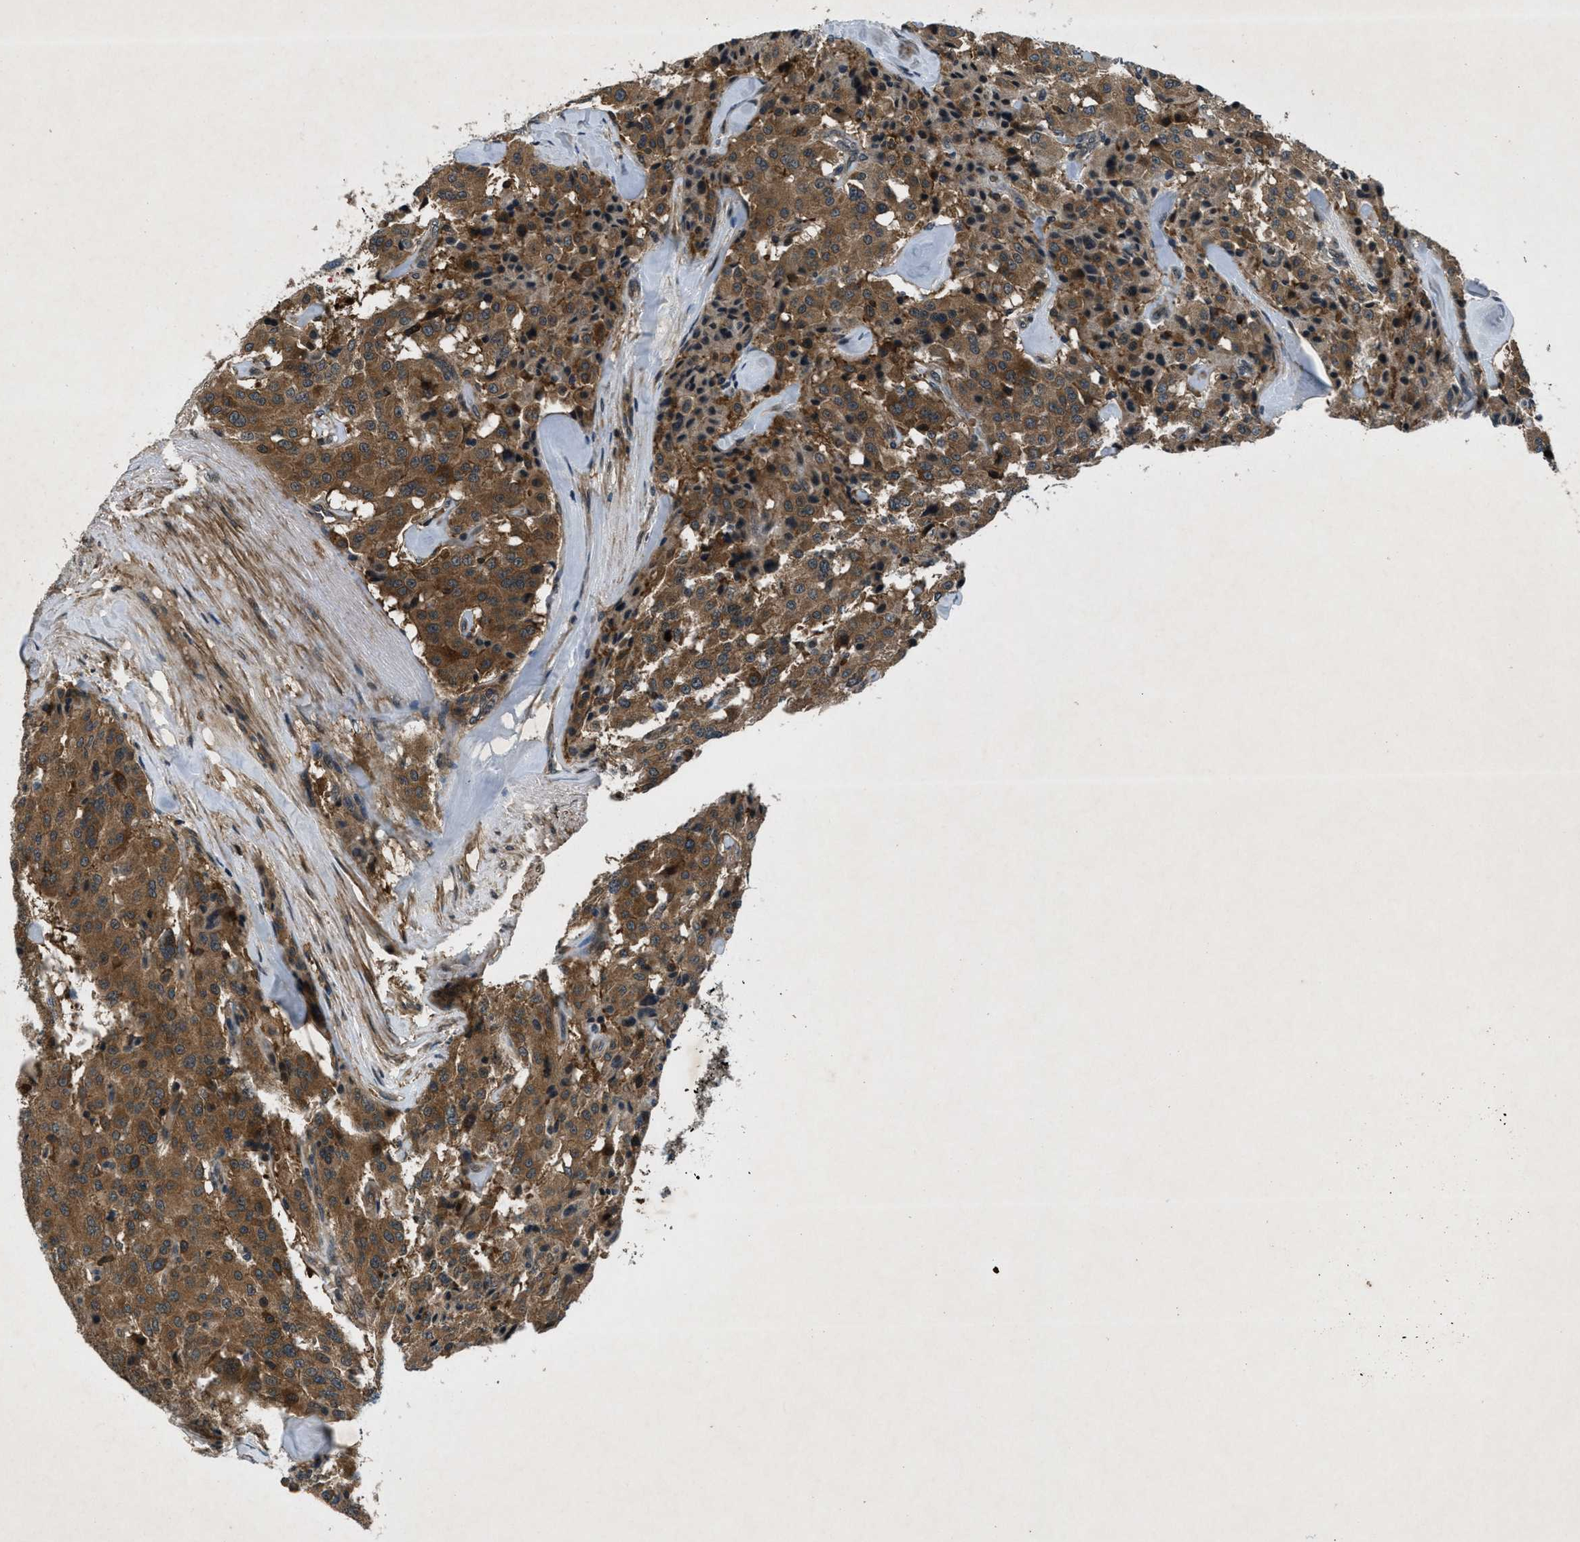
{"staining": {"intensity": "moderate", "quantity": ">75%", "location": "cytoplasmic/membranous"}, "tissue": "carcinoid", "cell_type": "Tumor cells", "image_type": "cancer", "snomed": [{"axis": "morphology", "description": "Carcinoid, malignant, NOS"}, {"axis": "topography", "description": "Lung"}], "caption": "Immunohistochemical staining of carcinoid (malignant) reveals moderate cytoplasmic/membranous protein expression in about >75% of tumor cells.", "gene": "EPSTI1", "patient": {"sex": "male", "age": 30}}